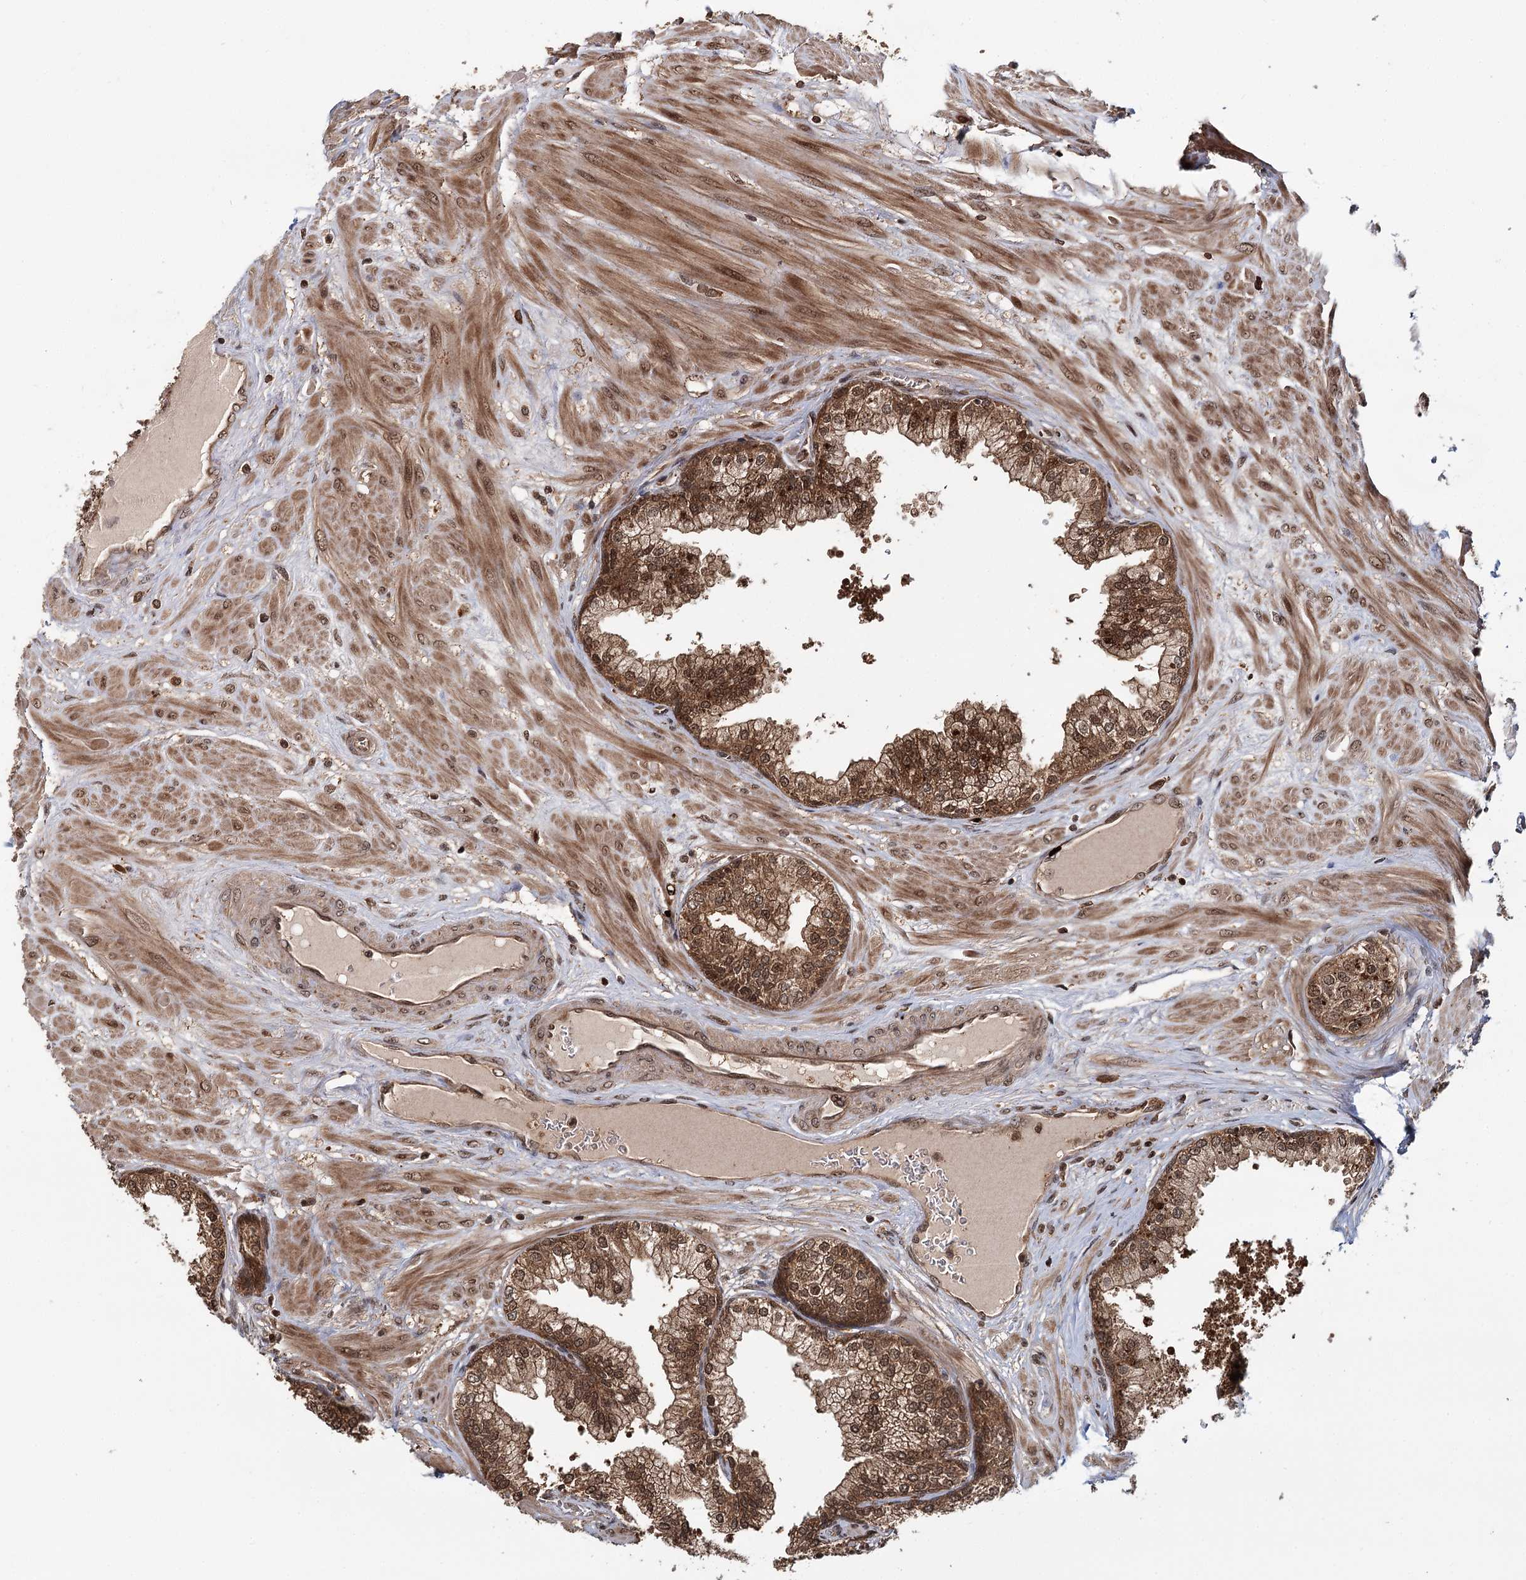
{"staining": {"intensity": "strong", "quantity": ">75%", "location": "cytoplasmic/membranous,nuclear"}, "tissue": "prostate", "cell_type": "Glandular cells", "image_type": "normal", "snomed": [{"axis": "morphology", "description": "Normal tissue, NOS"}, {"axis": "topography", "description": "Prostate"}], "caption": "High-power microscopy captured an IHC micrograph of normal prostate, revealing strong cytoplasmic/membranous,nuclear staining in about >75% of glandular cells.", "gene": "N6AMT1", "patient": {"sex": "male", "age": 60}}